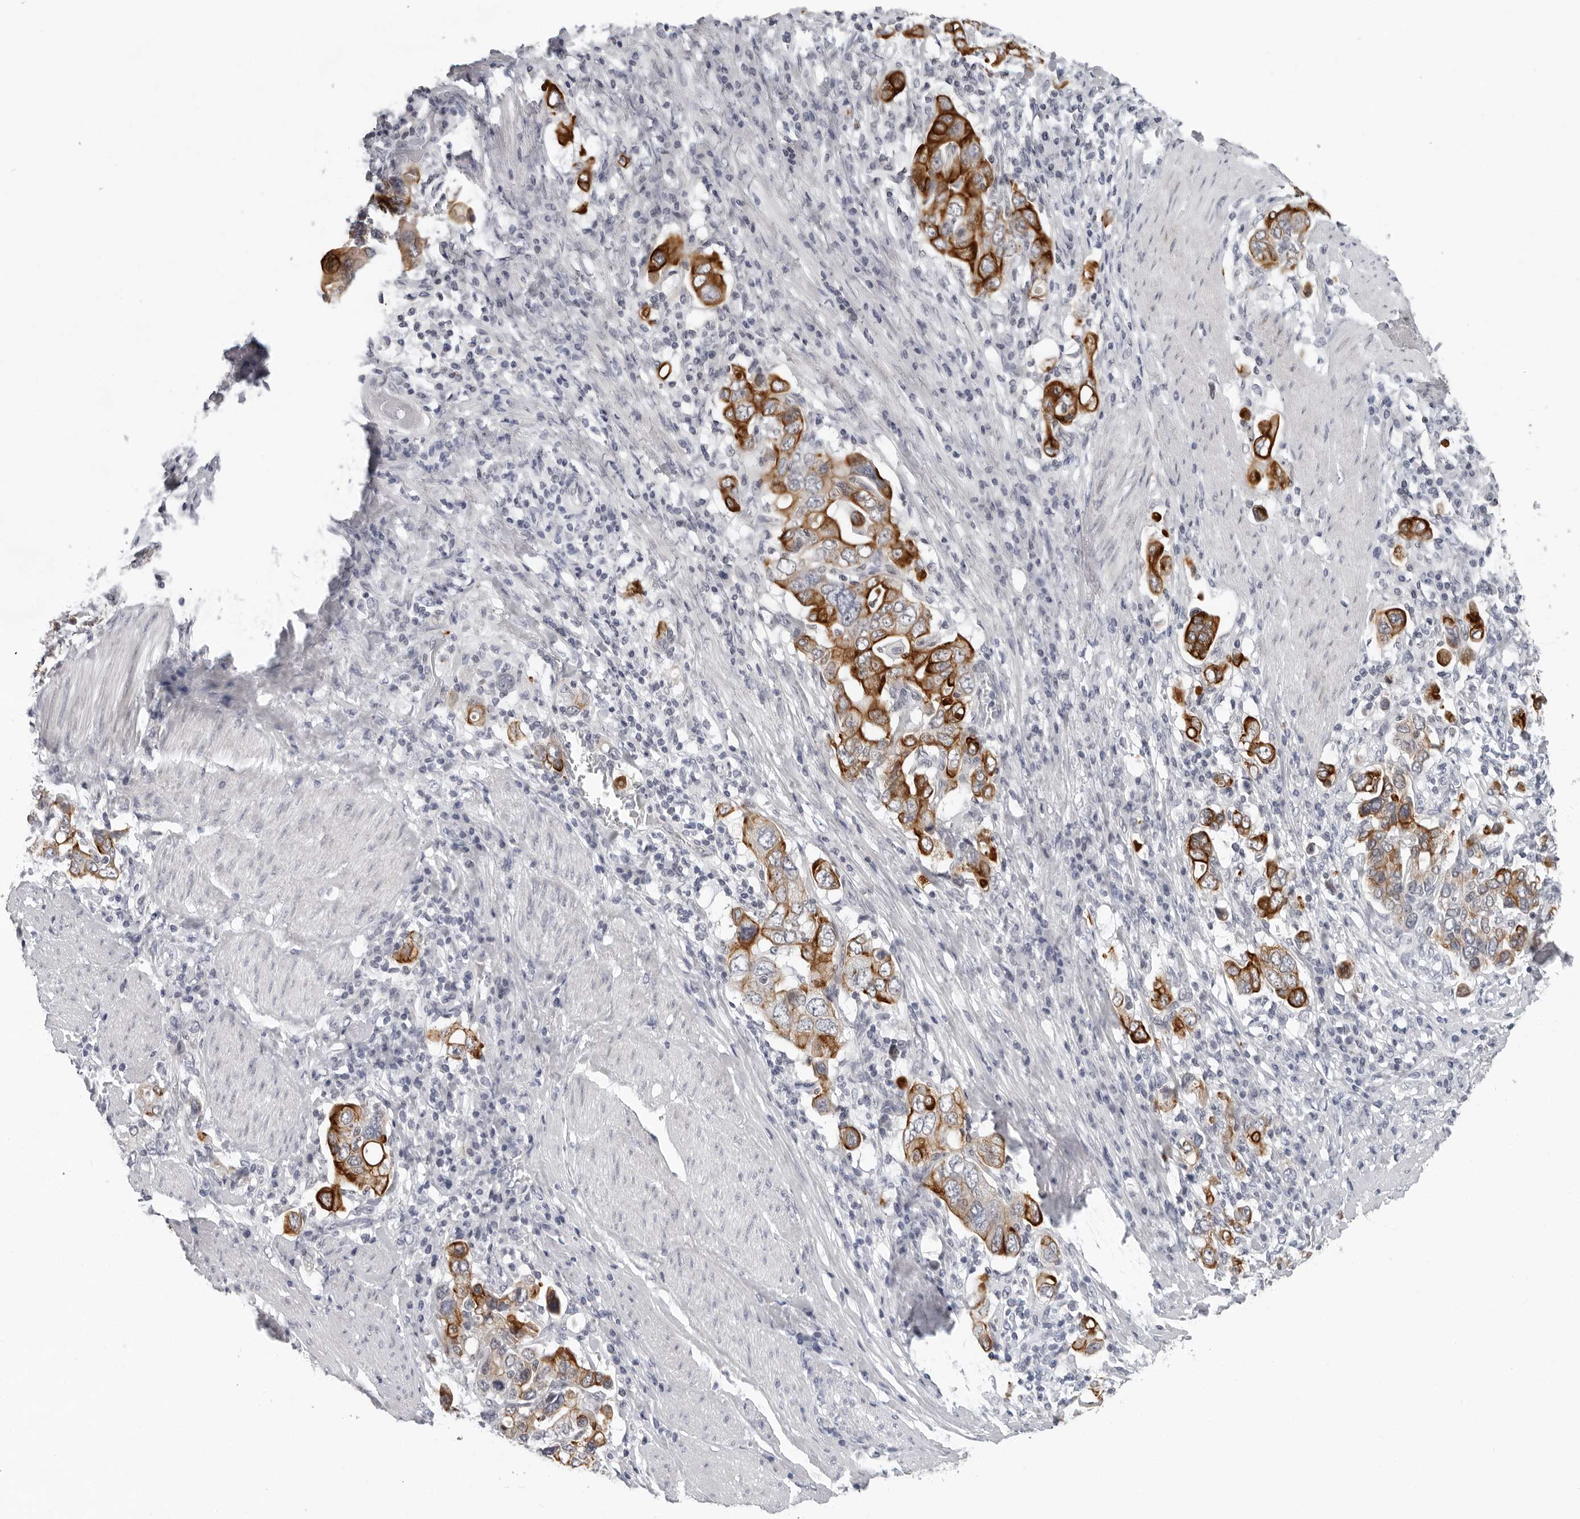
{"staining": {"intensity": "strong", "quantity": ">75%", "location": "cytoplasmic/membranous"}, "tissue": "stomach cancer", "cell_type": "Tumor cells", "image_type": "cancer", "snomed": [{"axis": "morphology", "description": "Adenocarcinoma, NOS"}, {"axis": "topography", "description": "Stomach, upper"}], "caption": "The image exhibits immunohistochemical staining of adenocarcinoma (stomach). There is strong cytoplasmic/membranous positivity is identified in about >75% of tumor cells.", "gene": "CCDC28B", "patient": {"sex": "male", "age": 62}}